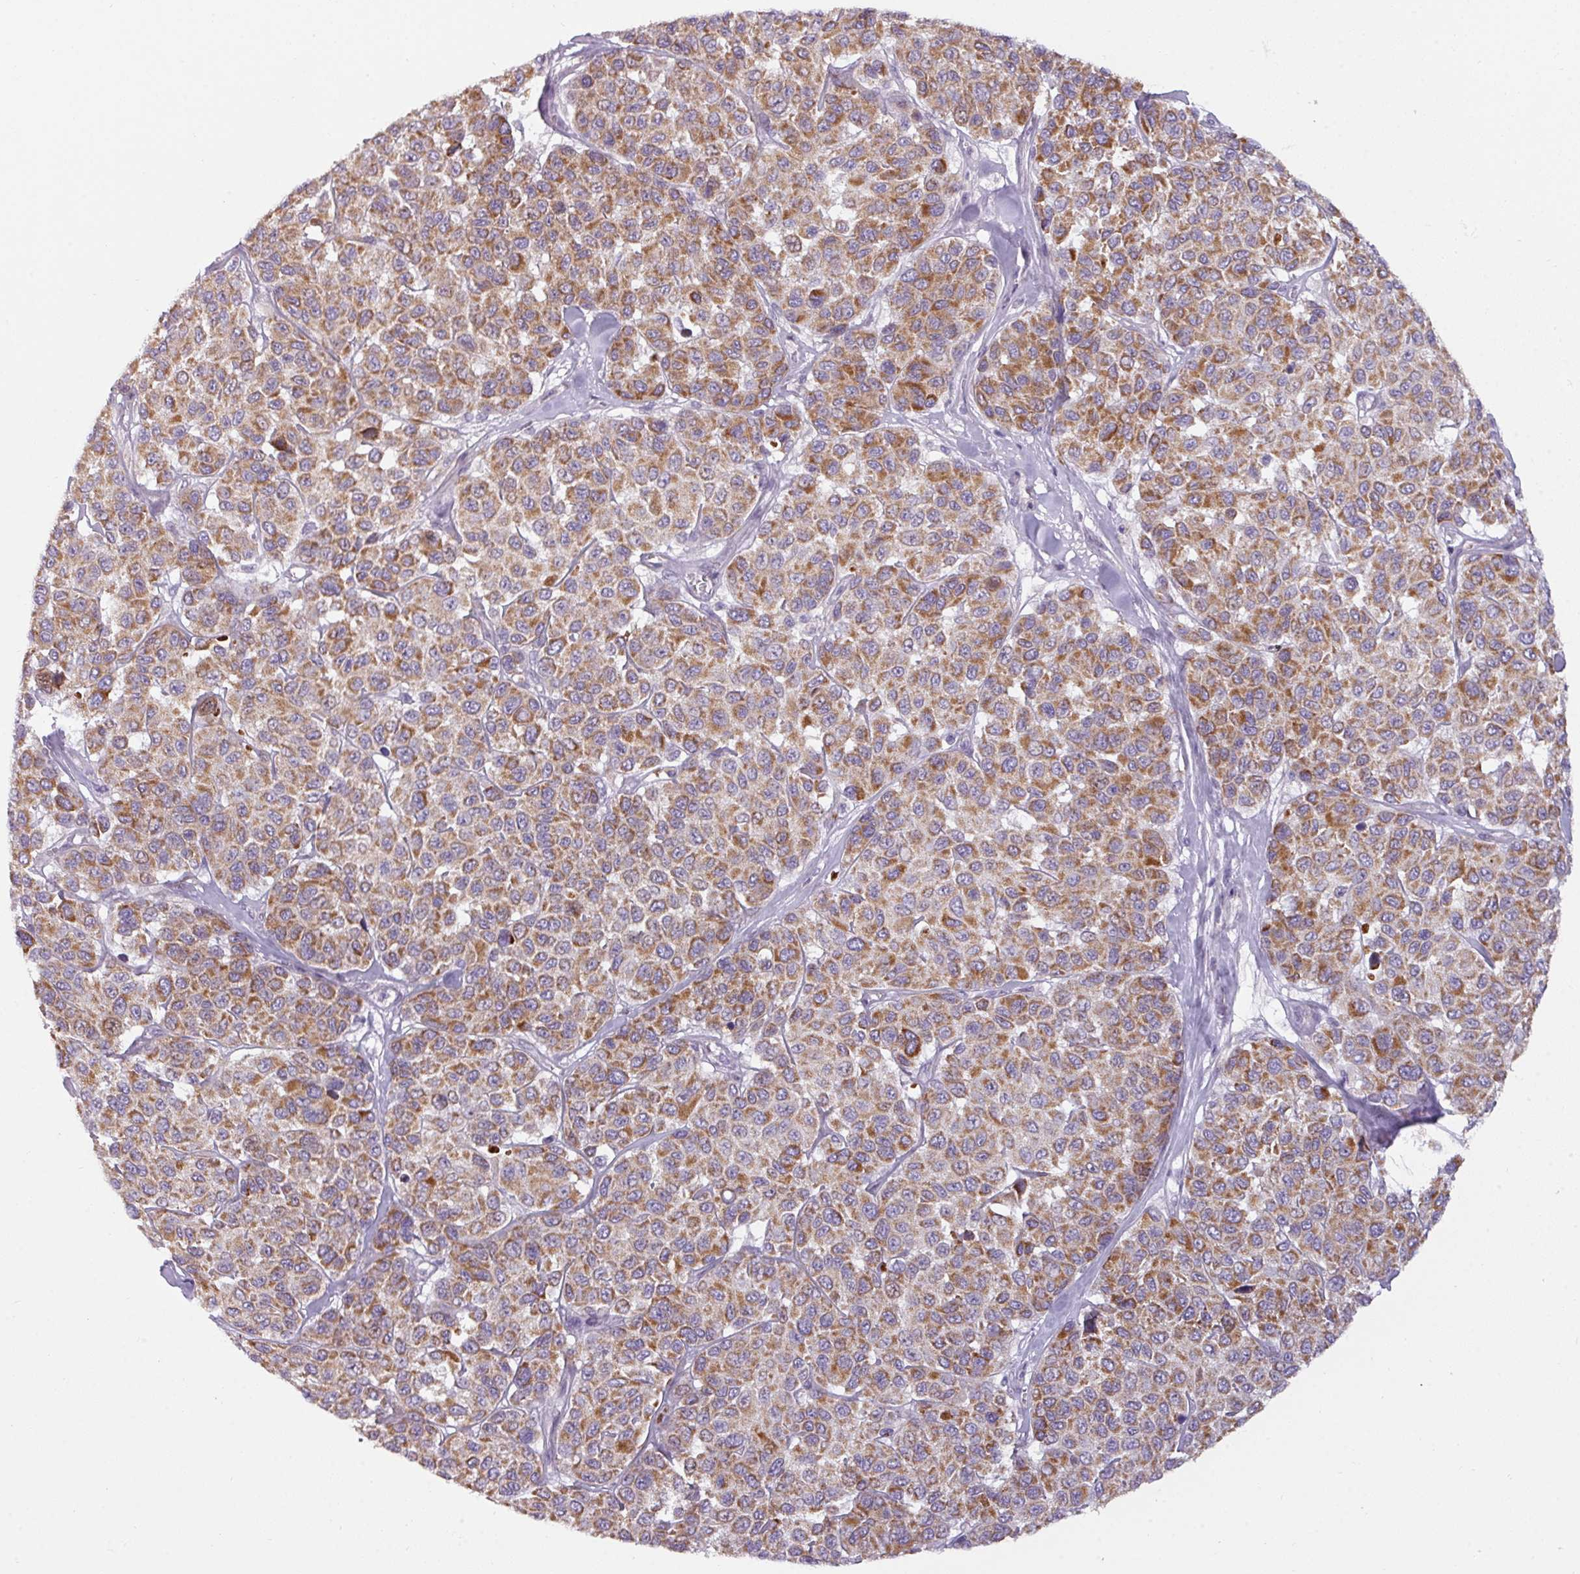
{"staining": {"intensity": "moderate", "quantity": ">75%", "location": "cytoplasmic/membranous"}, "tissue": "melanoma", "cell_type": "Tumor cells", "image_type": "cancer", "snomed": [{"axis": "morphology", "description": "Malignant melanoma, NOS"}, {"axis": "topography", "description": "Skin"}], "caption": "Immunohistochemical staining of malignant melanoma shows moderate cytoplasmic/membranous protein staining in about >75% of tumor cells.", "gene": "C2orf68", "patient": {"sex": "female", "age": 66}}